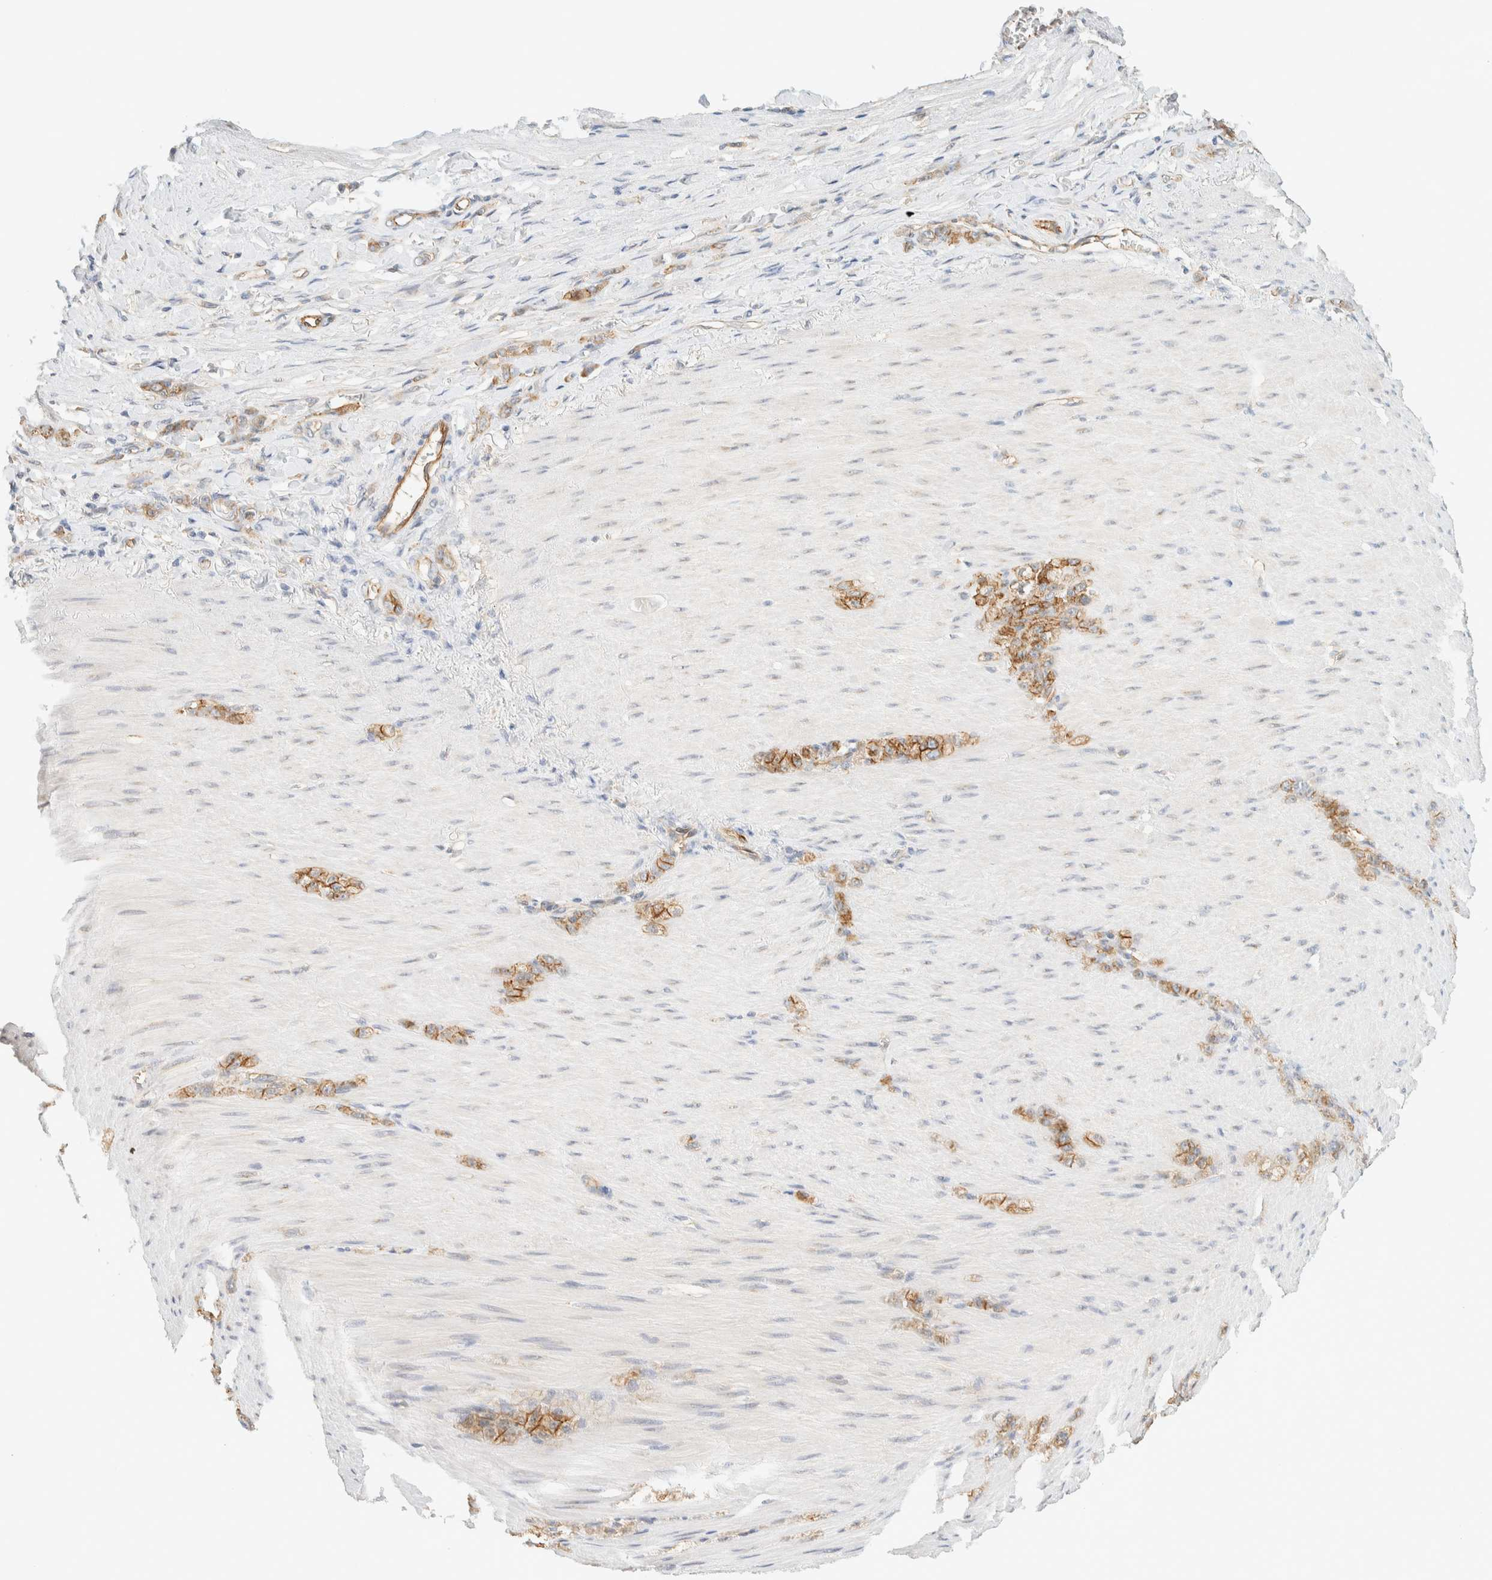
{"staining": {"intensity": "moderate", "quantity": ">75%", "location": "cytoplasmic/membranous"}, "tissue": "stomach cancer", "cell_type": "Tumor cells", "image_type": "cancer", "snomed": [{"axis": "morphology", "description": "Normal tissue, NOS"}, {"axis": "morphology", "description": "Adenocarcinoma, NOS"}, {"axis": "topography", "description": "Stomach"}], "caption": "This is an image of immunohistochemistry staining of stomach cancer (adenocarcinoma), which shows moderate expression in the cytoplasmic/membranous of tumor cells.", "gene": "LIMA1", "patient": {"sex": "male", "age": 82}}